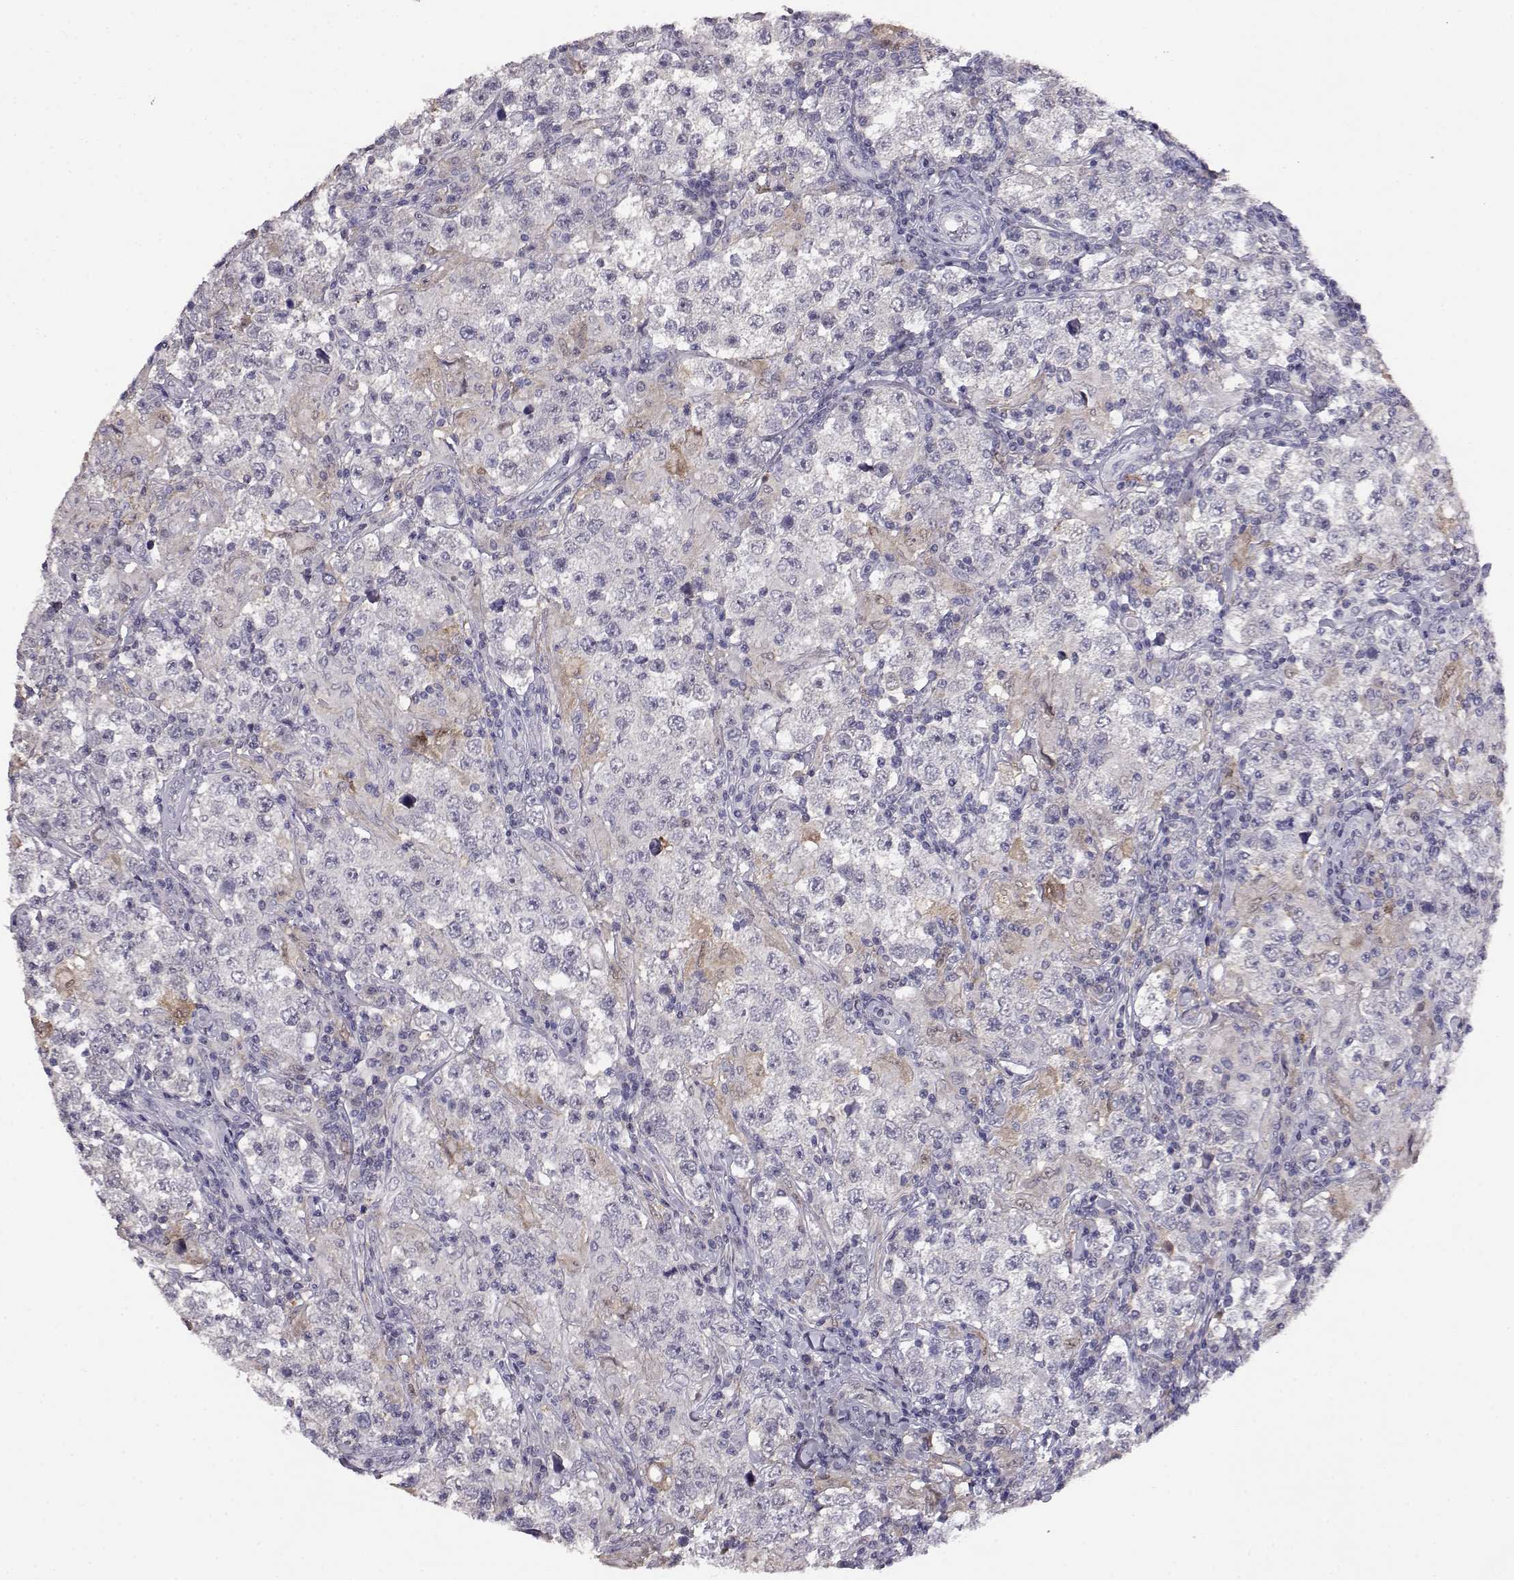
{"staining": {"intensity": "negative", "quantity": "none", "location": "none"}, "tissue": "testis cancer", "cell_type": "Tumor cells", "image_type": "cancer", "snomed": [{"axis": "morphology", "description": "Seminoma, NOS"}, {"axis": "morphology", "description": "Carcinoma, Embryonal, NOS"}, {"axis": "topography", "description": "Testis"}], "caption": "The immunohistochemistry (IHC) photomicrograph has no significant expression in tumor cells of embryonal carcinoma (testis) tissue.", "gene": "AKR1B1", "patient": {"sex": "male", "age": 41}}